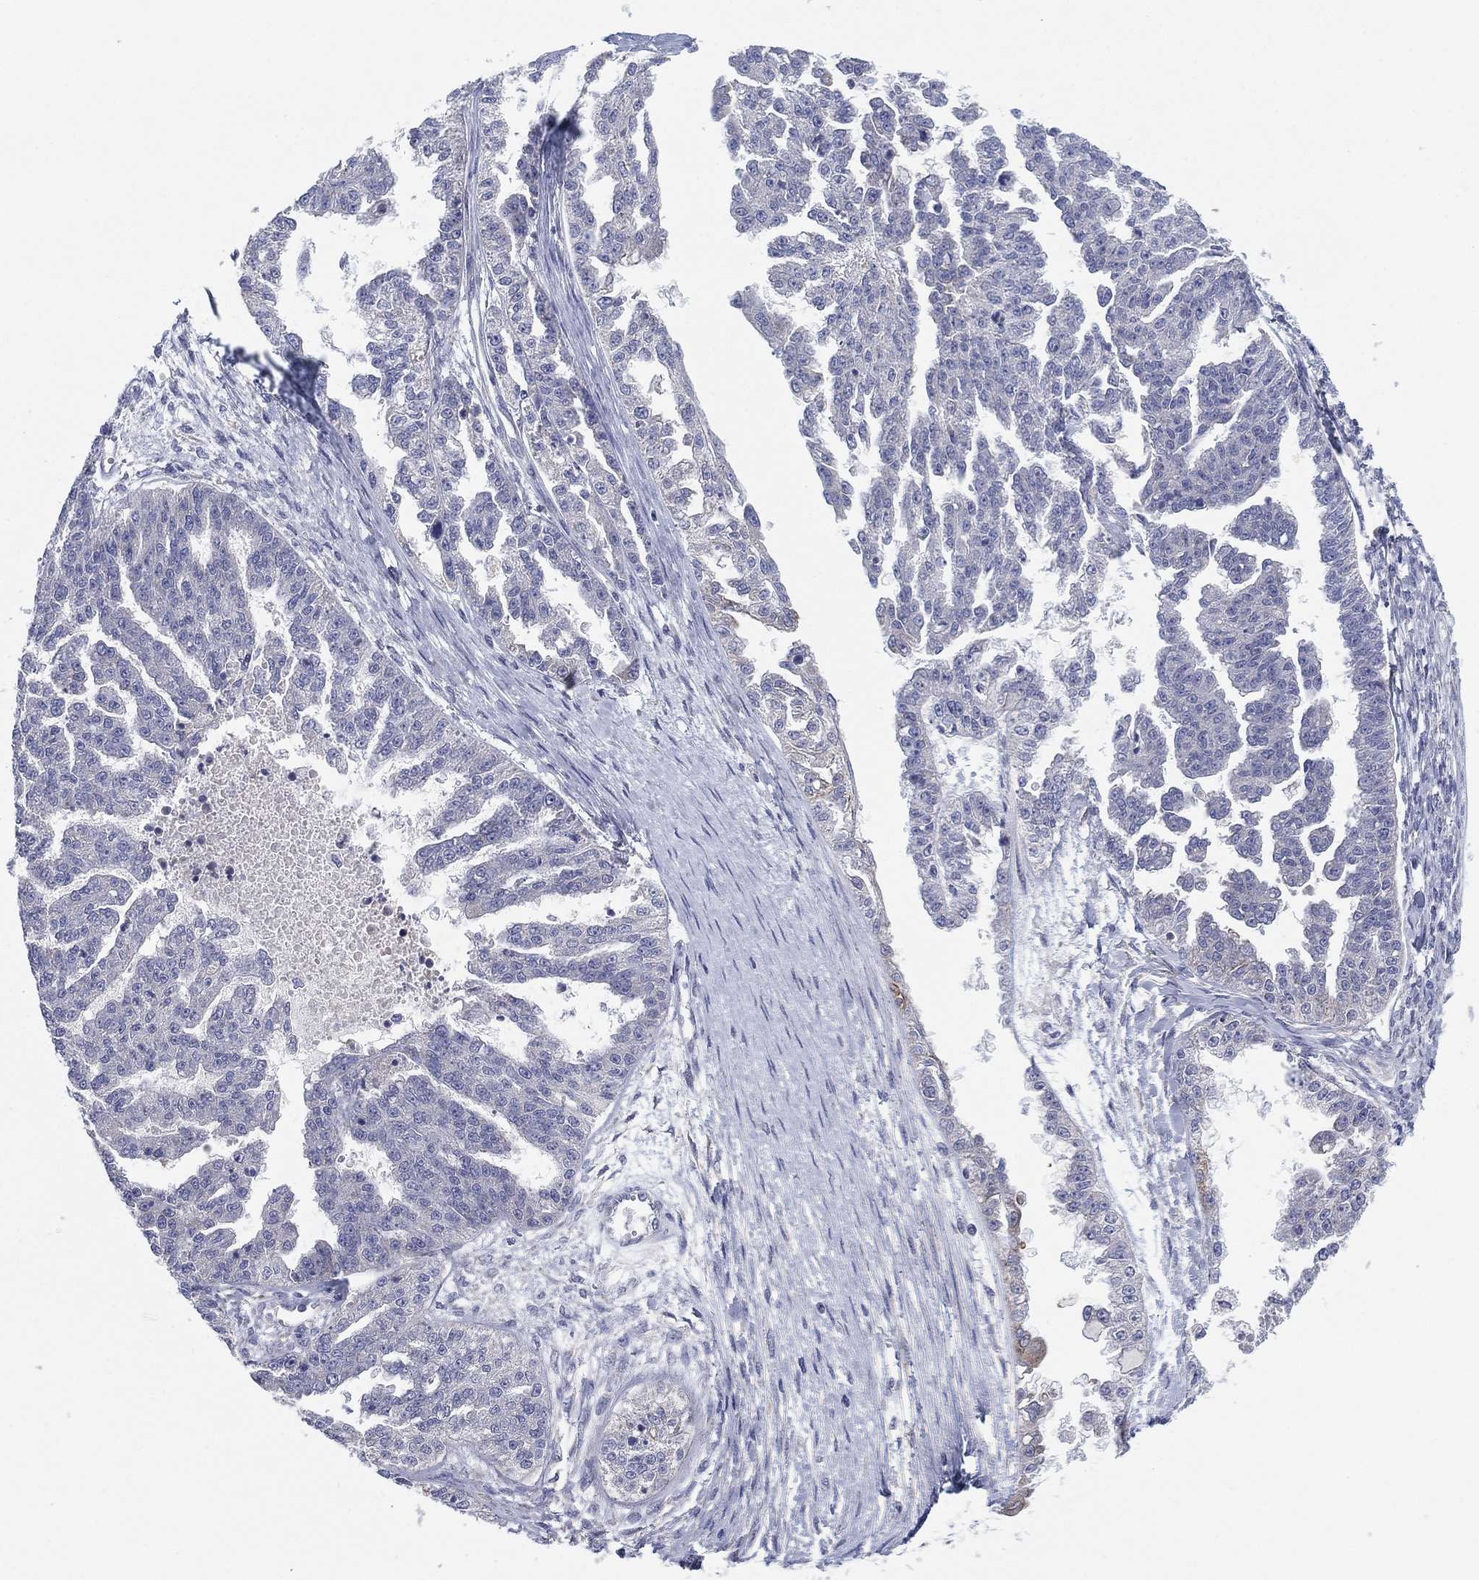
{"staining": {"intensity": "negative", "quantity": "none", "location": "none"}, "tissue": "ovarian cancer", "cell_type": "Tumor cells", "image_type": "cancer", "snomed": [{"axis": "morphology", "description": "Cystadenocarcinoma, serous, NOS"}, {"axis": "topography", "description": "Ovary"}], "caption": "This is an immunohistochemistry (IHC) micrograph of human ovarian cancer. There is no expression in tumor cells.", "gene": "TMEM40", "patient": {"sex": "female", "age": 58}}